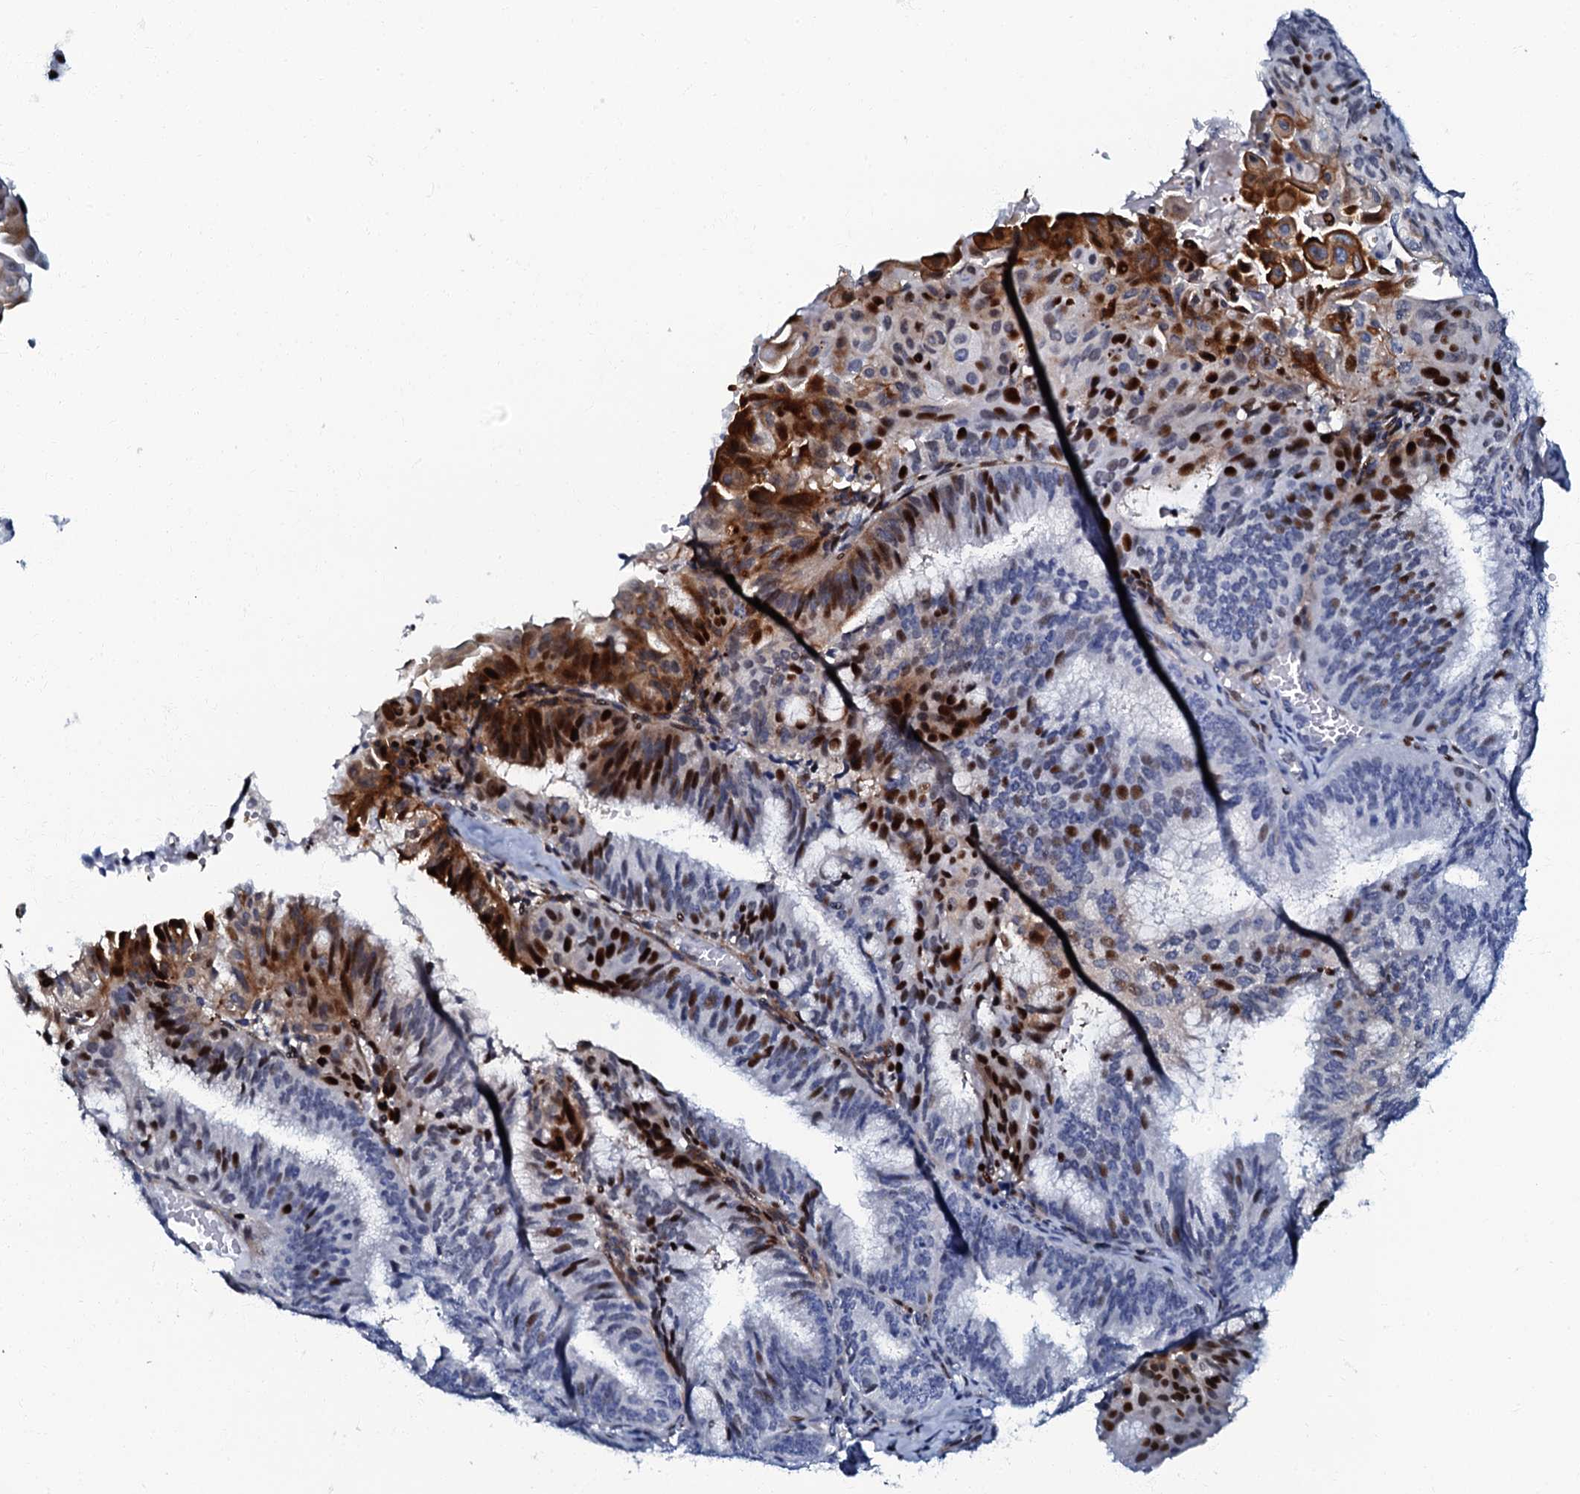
{"staining": {"intensity": "strong", "quantity": "25%-75%", "location": "cytoplasmic/membranous,nuclear"}, "tissue": "endometrial cancer", "cell_type": "Tumor cells", "image_type": "cancer", "snomed": [{"axis": "morphology", "description": "Adenocarcinoma, NOS"}, {"axis": "topography", "description": "Endometrium"}], "caption": "High-power microscopy captured an immunohistochemistry image of endometrial adenocarcinoma, revealing strong cytoplasmic/membranous and nuclear positivity in about 25%-75% of tumor cells. The staining was performed using DAB to visualize the protein expression in brown, while the nuclei were stained in blue with hematoxylin (Magnification: 20x).", "gene": "MFSD5", "patient": {"sex": "female", "age": 49}}